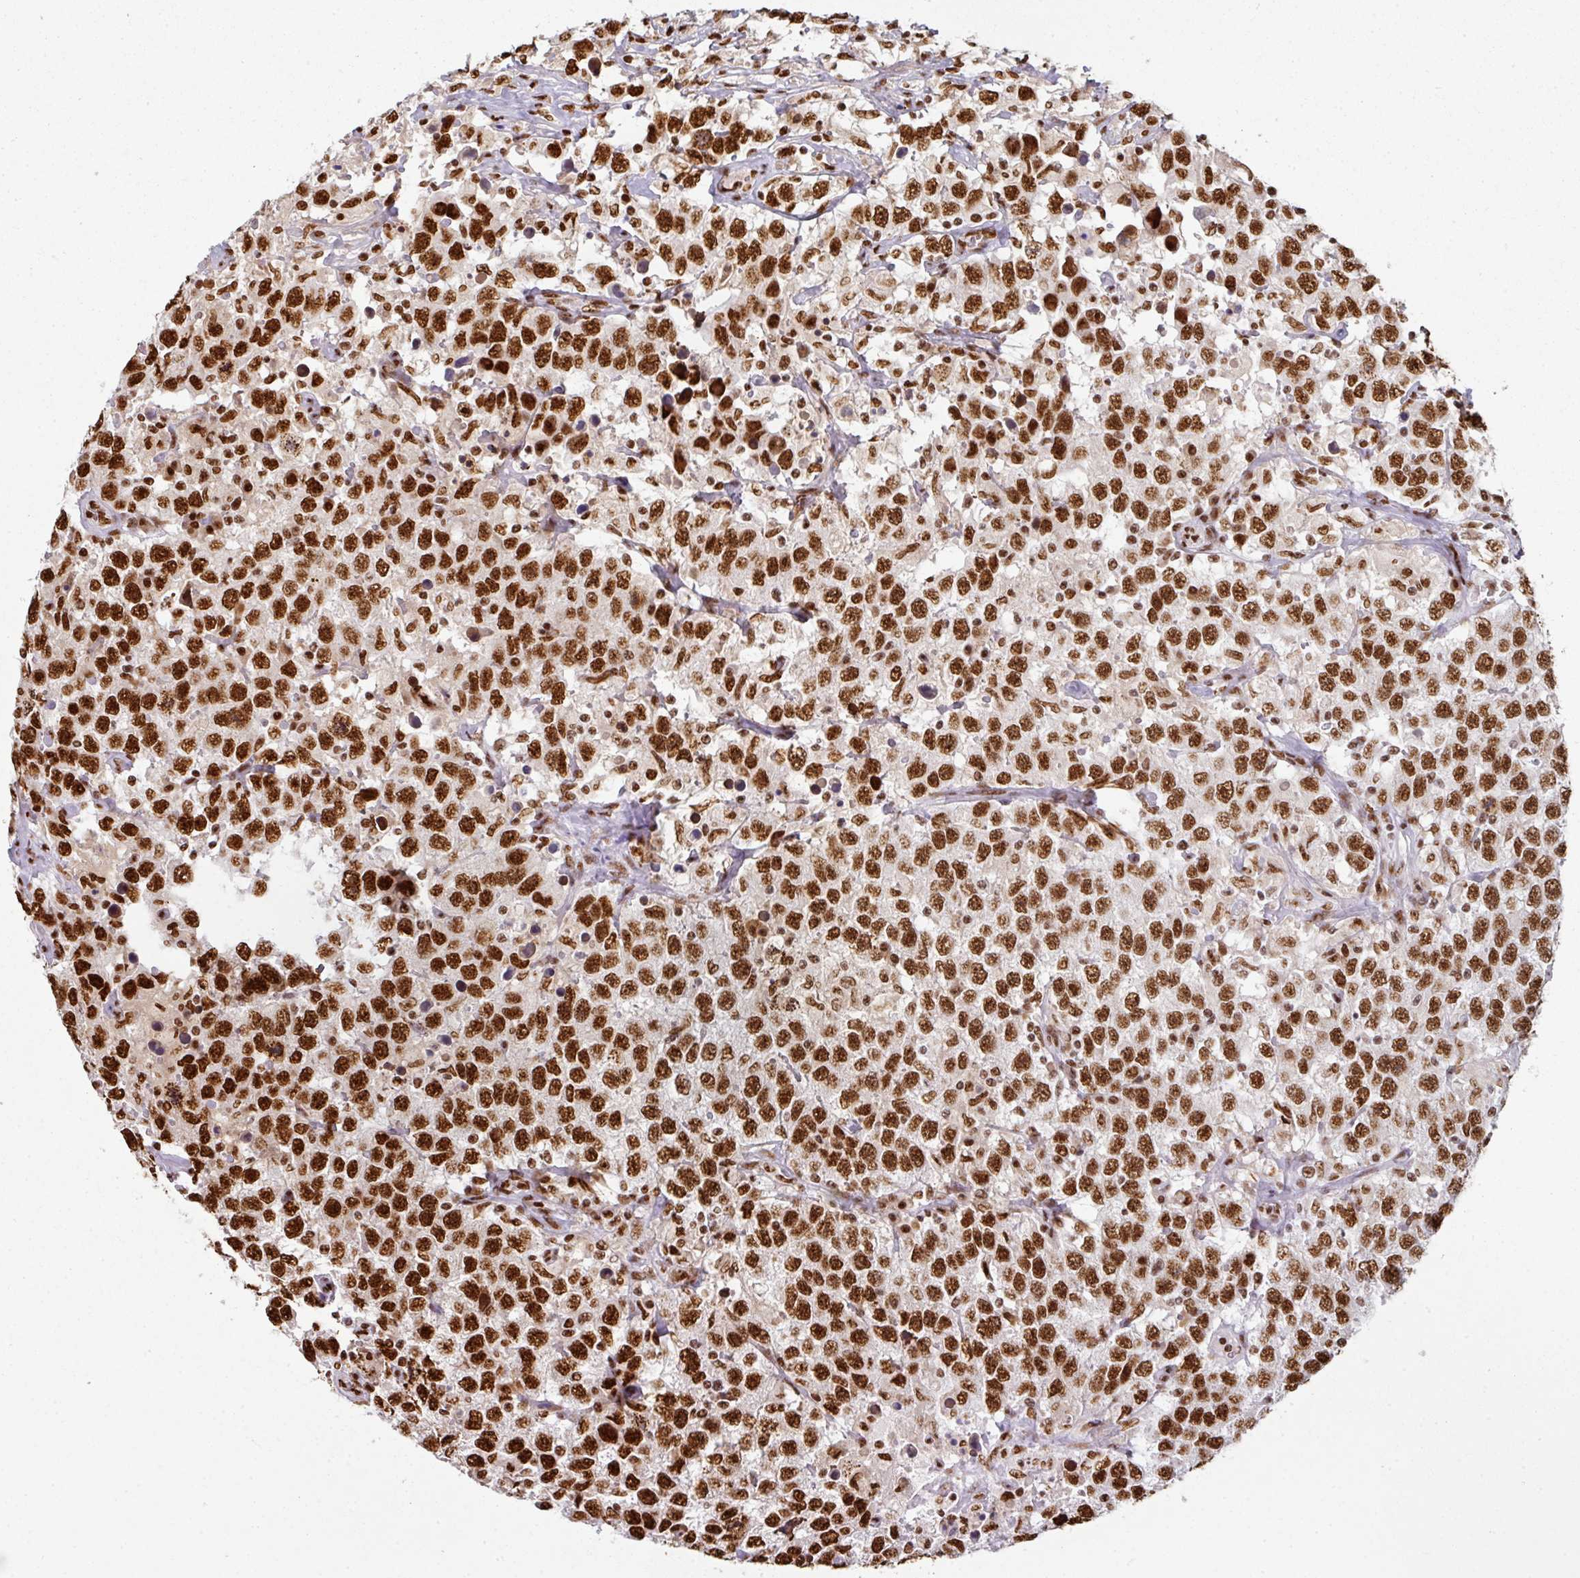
{"staining": {"intensity": "strong", "quantity": ">75%", "location": "nuclear"}, "tissue": "testis cancer", "cell_type": "Tumor cells", "image_type": "cancer", "snomed": [{"axis": "morphology", "description": "Seminoma, NOS"}, {"axis": "topography", "description": "Testis"}], "caption": "Strong nuclear protein staining is seen in approximately >75% of tumor cells in testis seminoma.", "gene": "SIK3", "patient": {"sex": "male", "age": 41}}